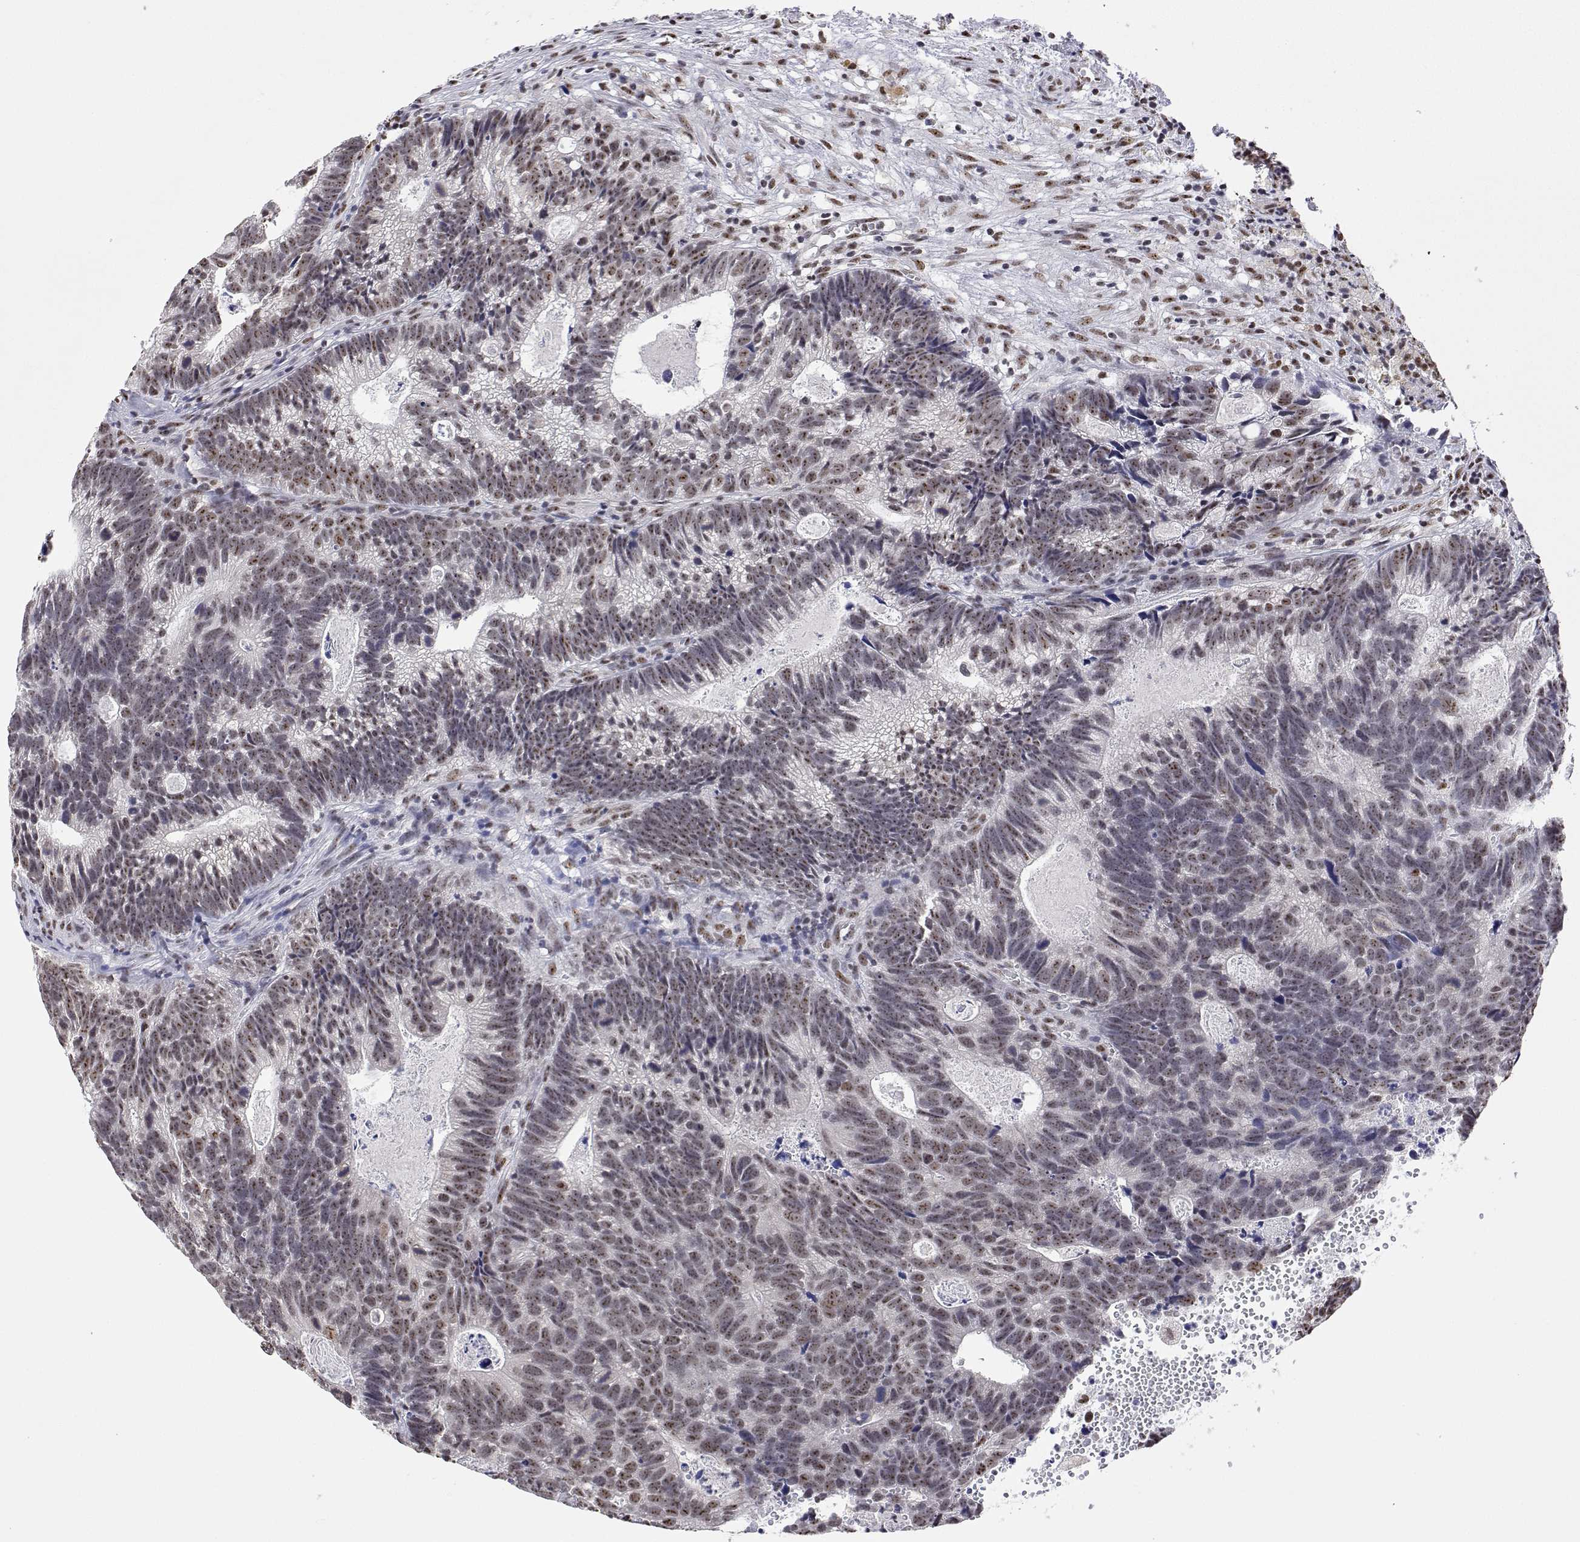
{"staining": {"intensity": "weak", "quantity": "25%-75%", "location": "nuclear"}, "tissue": "head and neck cancer", "cell_type": "Tumor cells", "image_type": "cancer", "snomed": [{"axis": "morphology", "description": "Adenocarcinoma, NOS"}, {"axis": "topography", "description": "Head-Neck"}], "caption": "Protein staining displays weak nuclear positivity in approximately 25%-75% of tumor cells in head and neck cancer (adenocarcinoma).", "gene": "ADAR", "patient": {"sex": "male", "age": 62}}